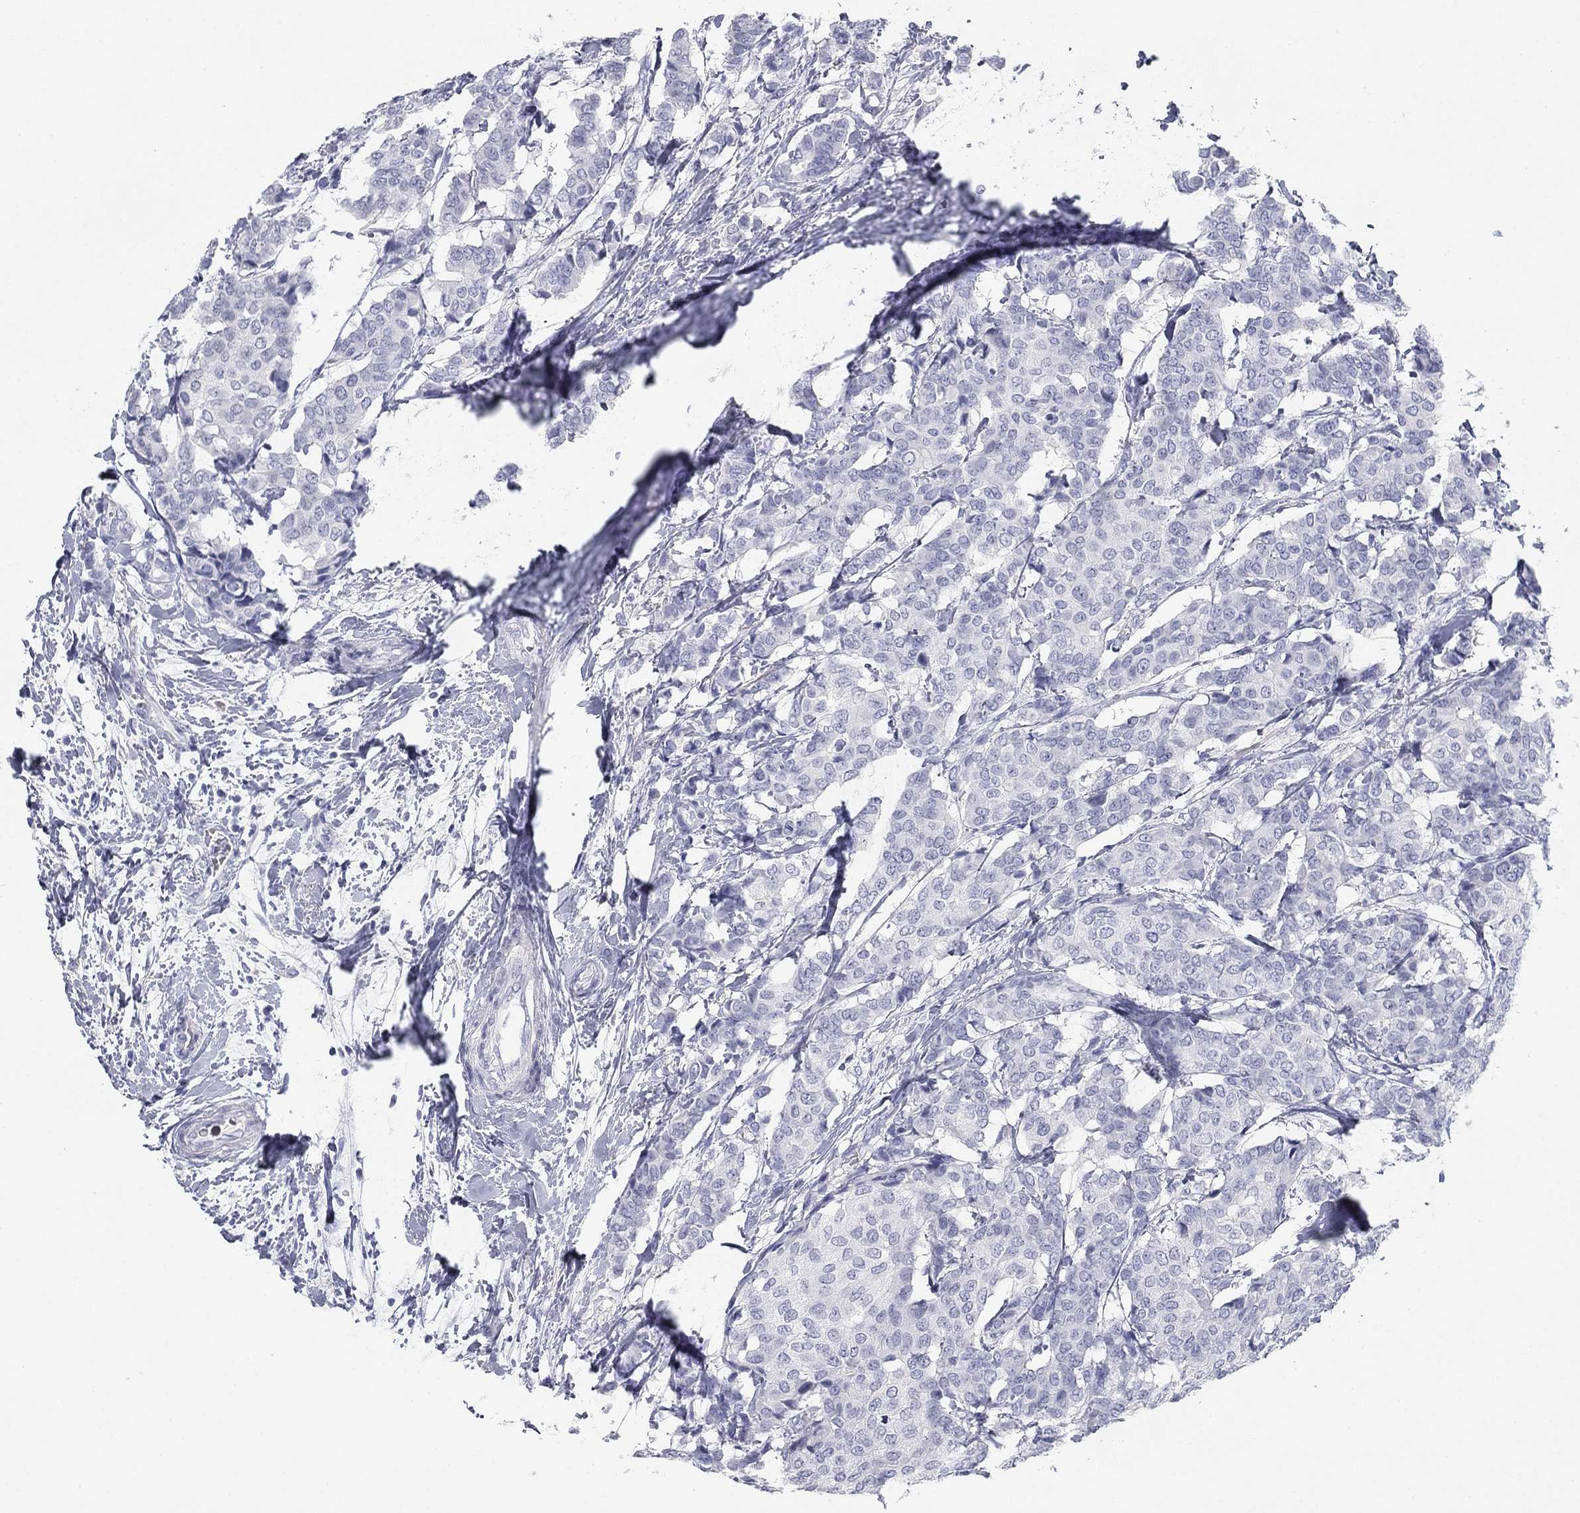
{"staining": {"intensity": "negative", "quantity": "none", "location": "none"}, "tissue": "breast cancer", "cell_type": "Tumor cells", "image_type": "cancer", "snomed": [{"axis": "morphology", "description": "Duct carcinoma"}, {"axis": "topography", "description": "Breast"}], "caption": "Immunohistochemistry of breast cancer reveals no staining in tumor cells.", "gene": "CD79B", "patient": {"sex": "female", "age": 75}}